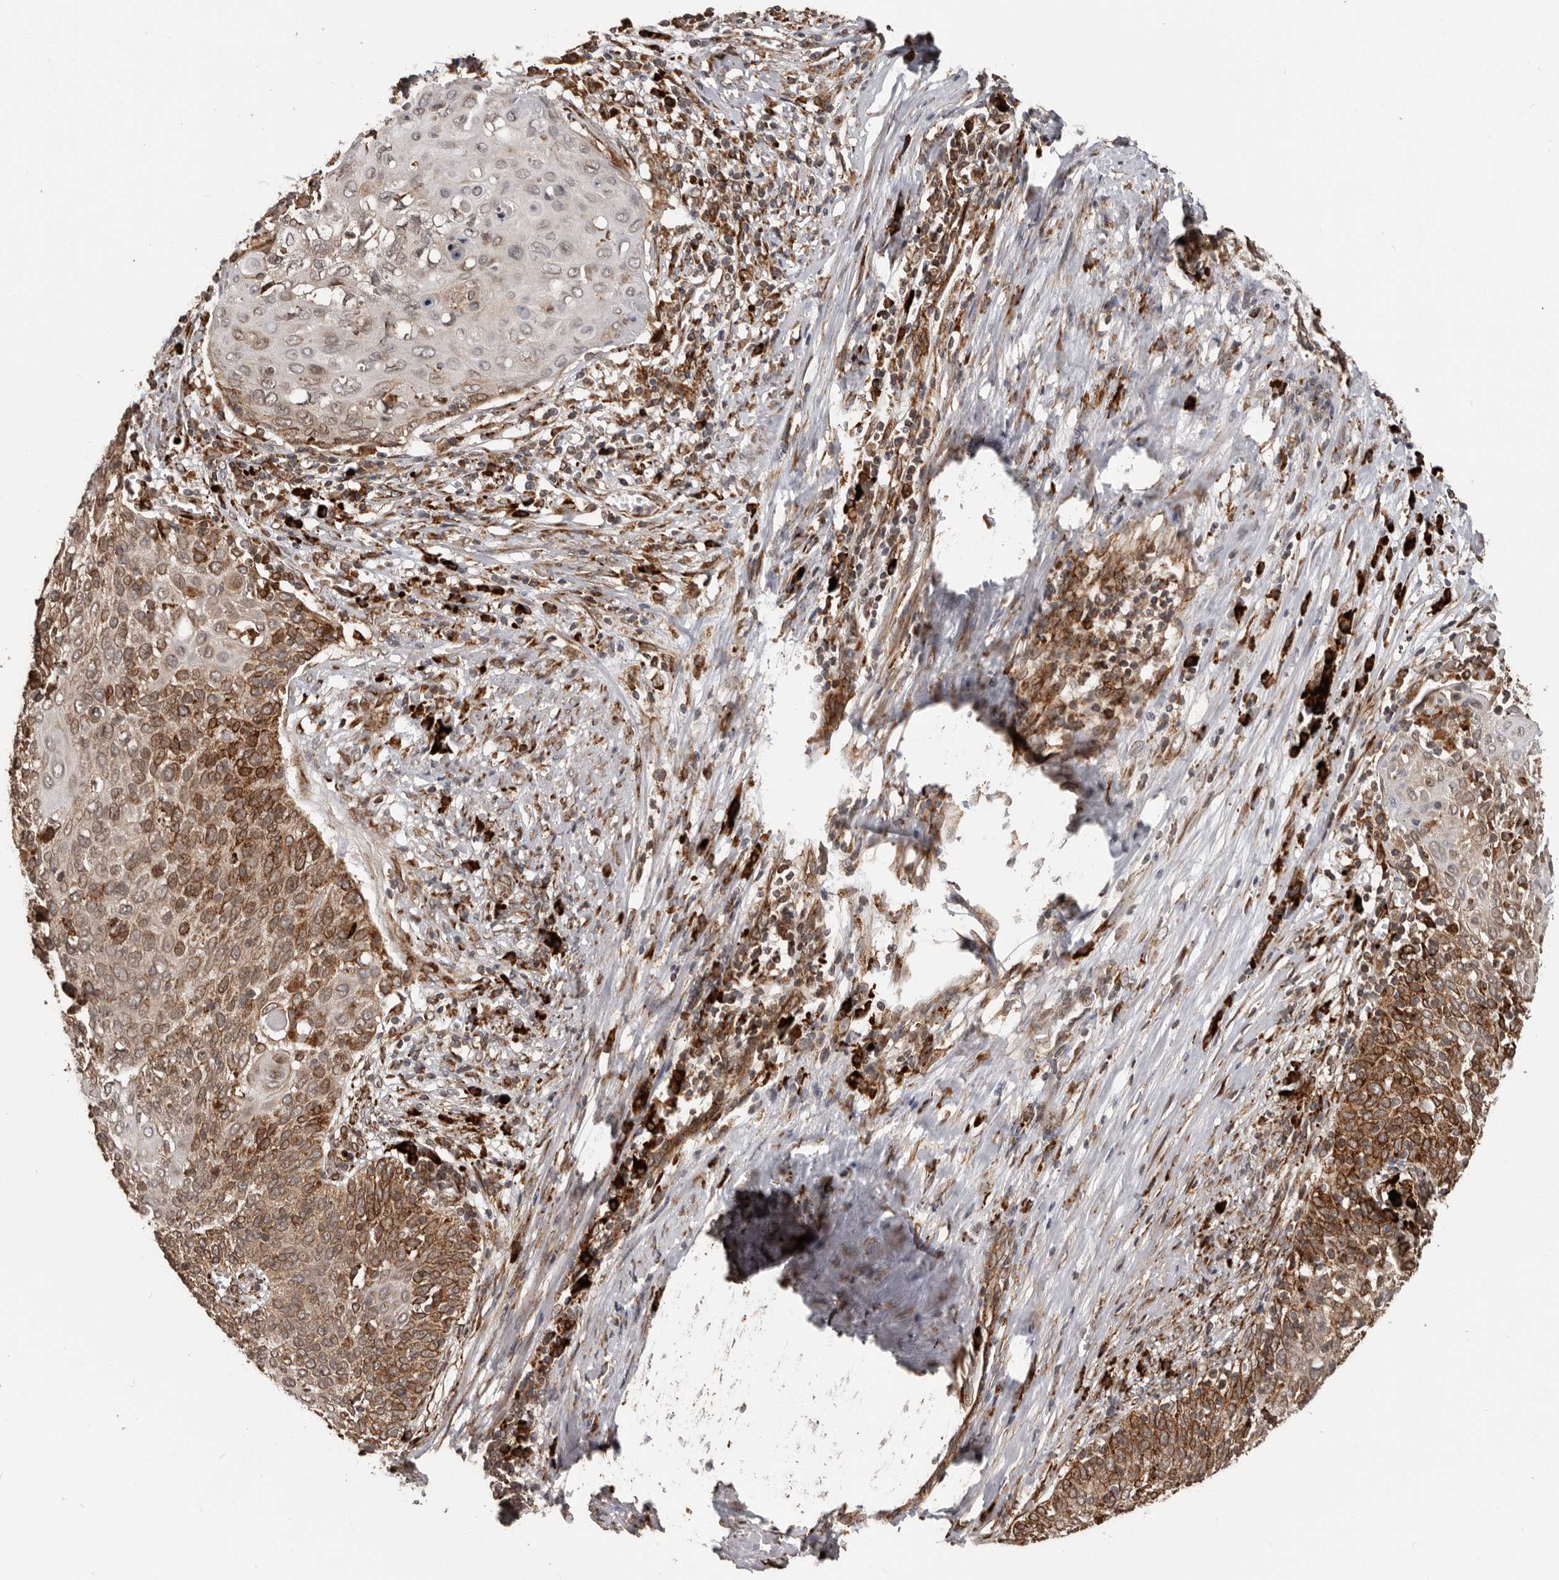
{"staining": {"intensity": "moderate", "quantity": ">75%", "location": "cytoplasmic/membranous"}, "tissue": "cervical cancer", "cell_type": "Tumor cells", "image_type": "cancer", "snomed": [{"axis": "morphology", "description": "Squamous cell carcinoma, NOS"}, {"axis": "topography", "description": "Cervix"}], "caption": "Moderate cytoplasmic/membranous protein expression is present in about >75% of tumor cells in cervical cancer.", "gene": "NUP43", "patient": {"sex": "female", "age": 39}}